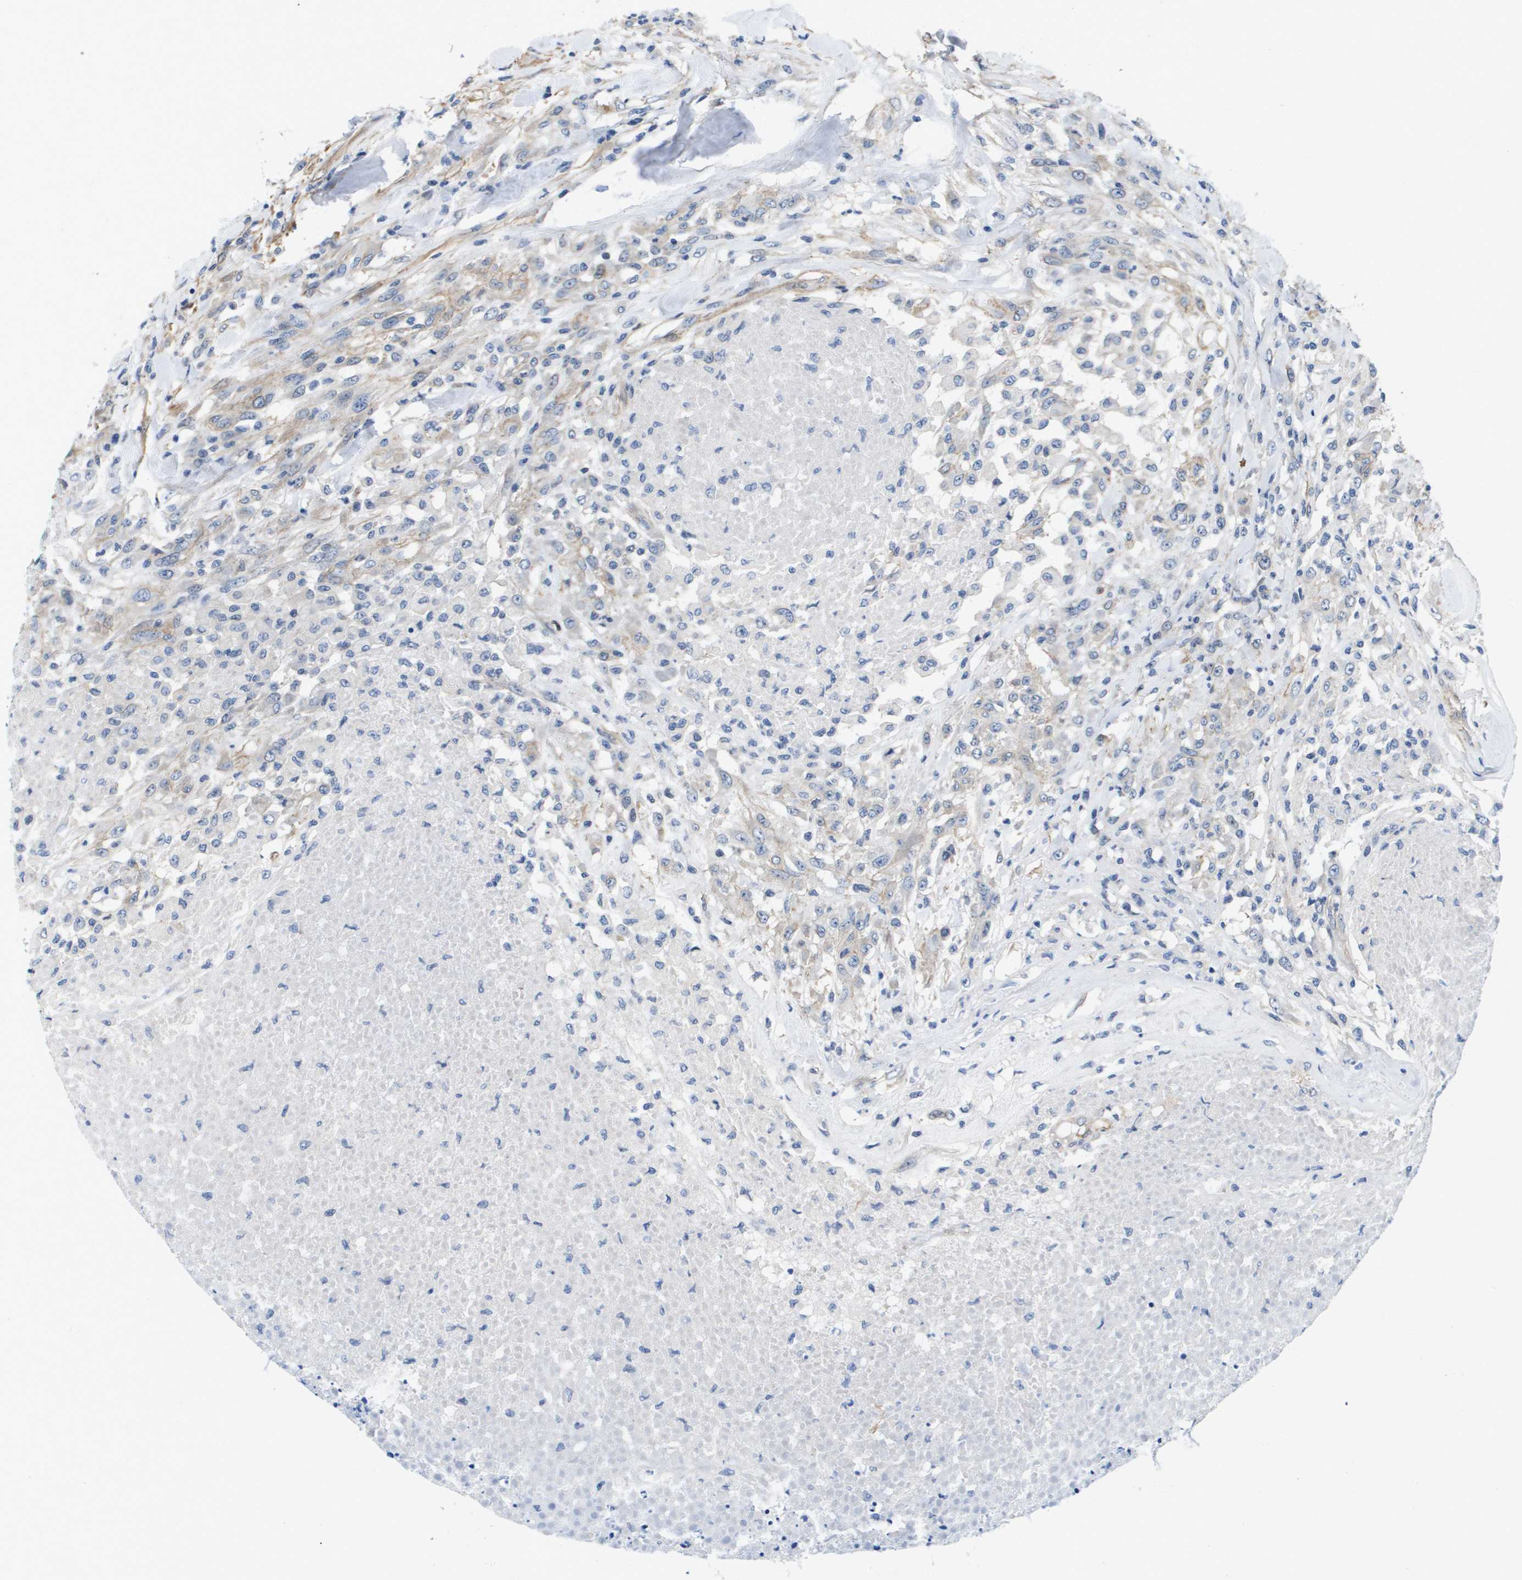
{"staining": {"intensity": "weak", "quantity": "<25%", "location": "cytoplasmic/membranous"}, "tissue": "testis cancer", "cell_type": "Tumor cells", "image_type": "cancer", "snomed": [{"axis": "morphology", "description": "Seminoma, NOS"}, {"axis": "topography", "description": "Testis"}], "caption": "IHC photomicrograph of neoplastic tissue: human testis cancer (seminoma) stained with DAB (3,3'-diaminobenzidine) exhibits no significant protein expression in tumor cells. The staining was performed using DAB (3,3'-diaminobenzidine) to visualize the protein expression in brown, while the nuclei were stained in blue with hematoxylin (Magnification: 20x).", "gene": "LPP", "patient": {"sex": "male", "age": 59}}